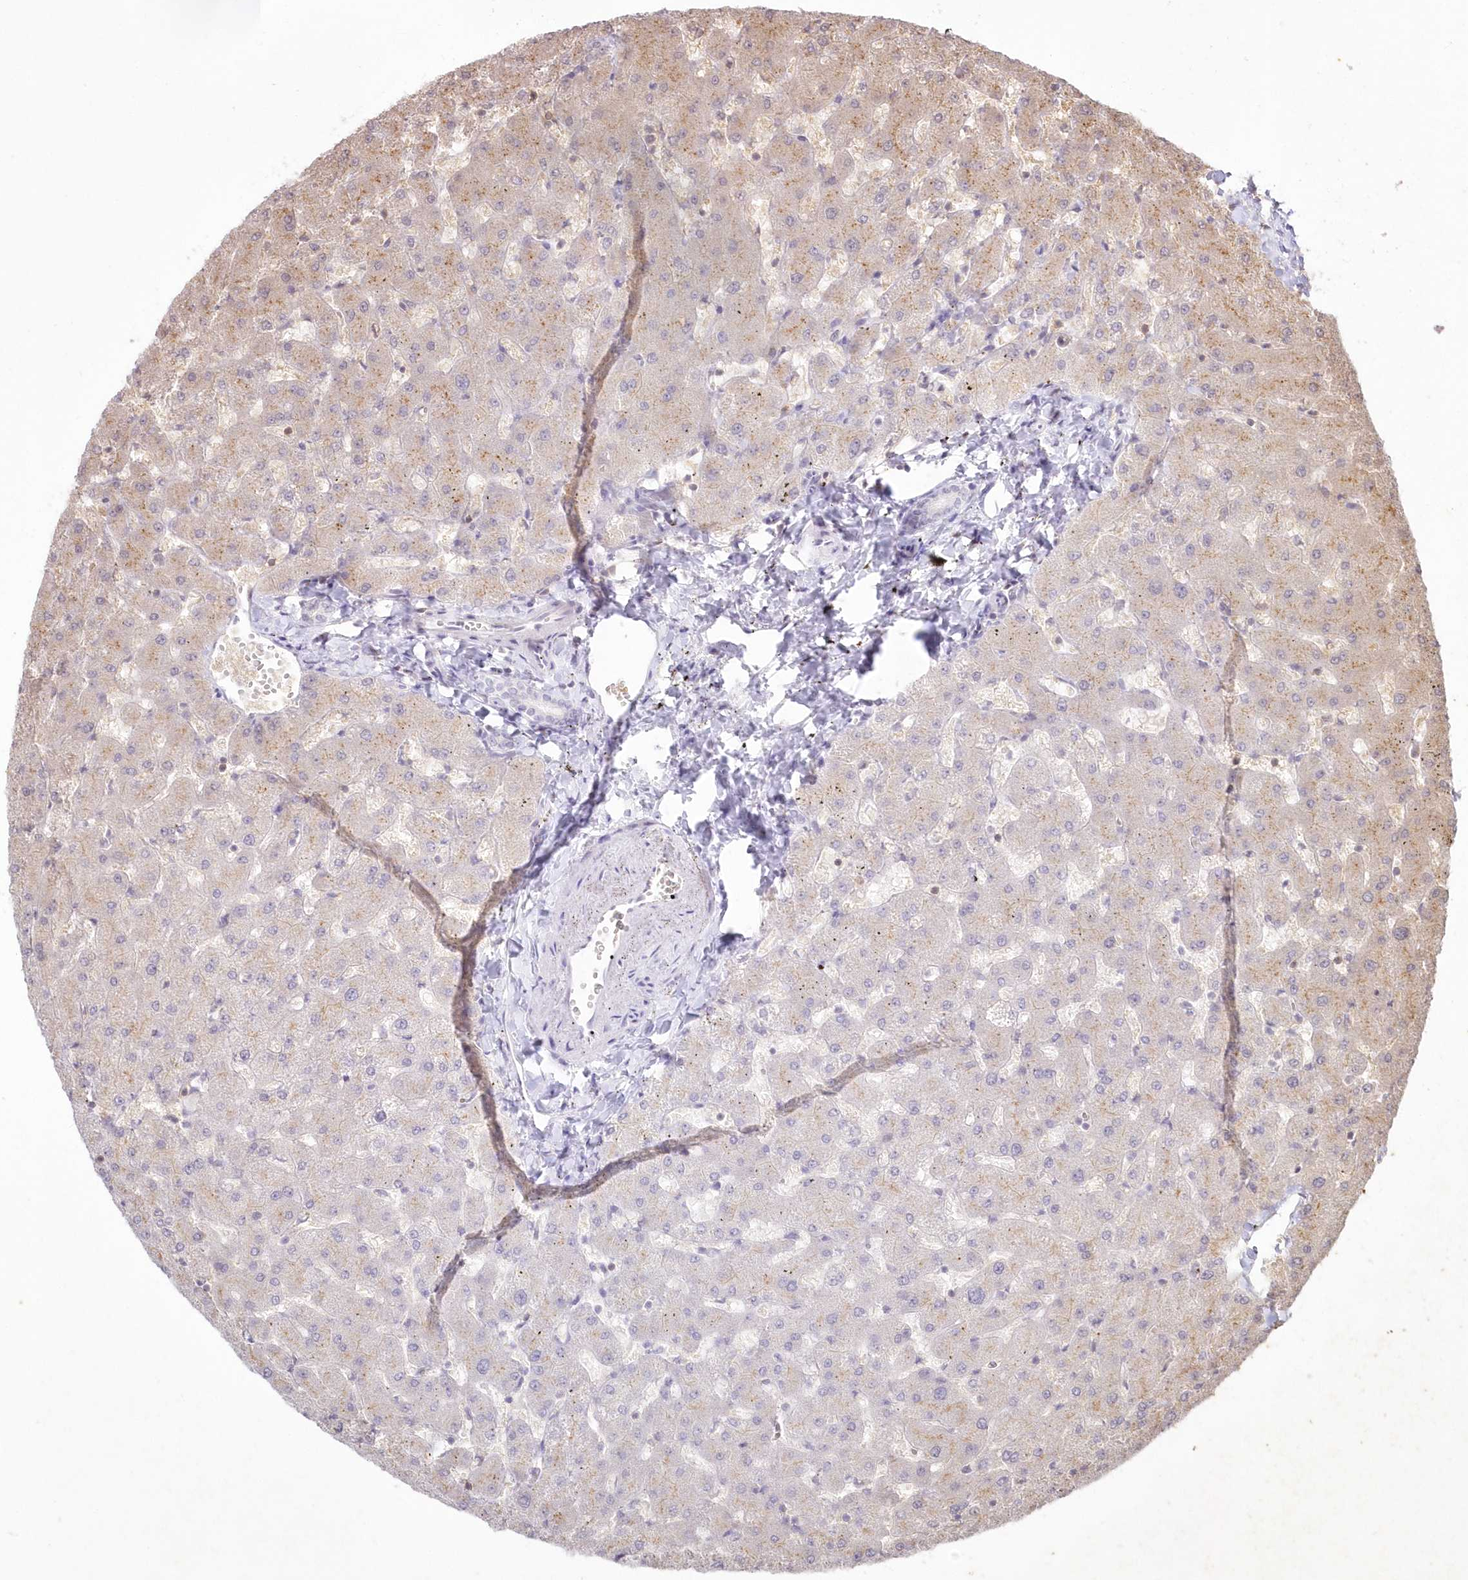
{"staining": {"intensity": "negative", "quantity": "none", "location": "none"}, "tissue": "liver", "cell_type": "Cholangiocytes", "image_type": "normal", "snomed": [{"axis": "morphology", "description": "Normal tissue, NOS"}, {"axis": "topography", "description": "Liver"}], "caption": "An immunohistochemistry micrograph of unremarkable liver is shown. There is no staining in cholangiocytes of liver.", "gene": "MTMR3", "patient": {"sex": "female", "age": 63}}